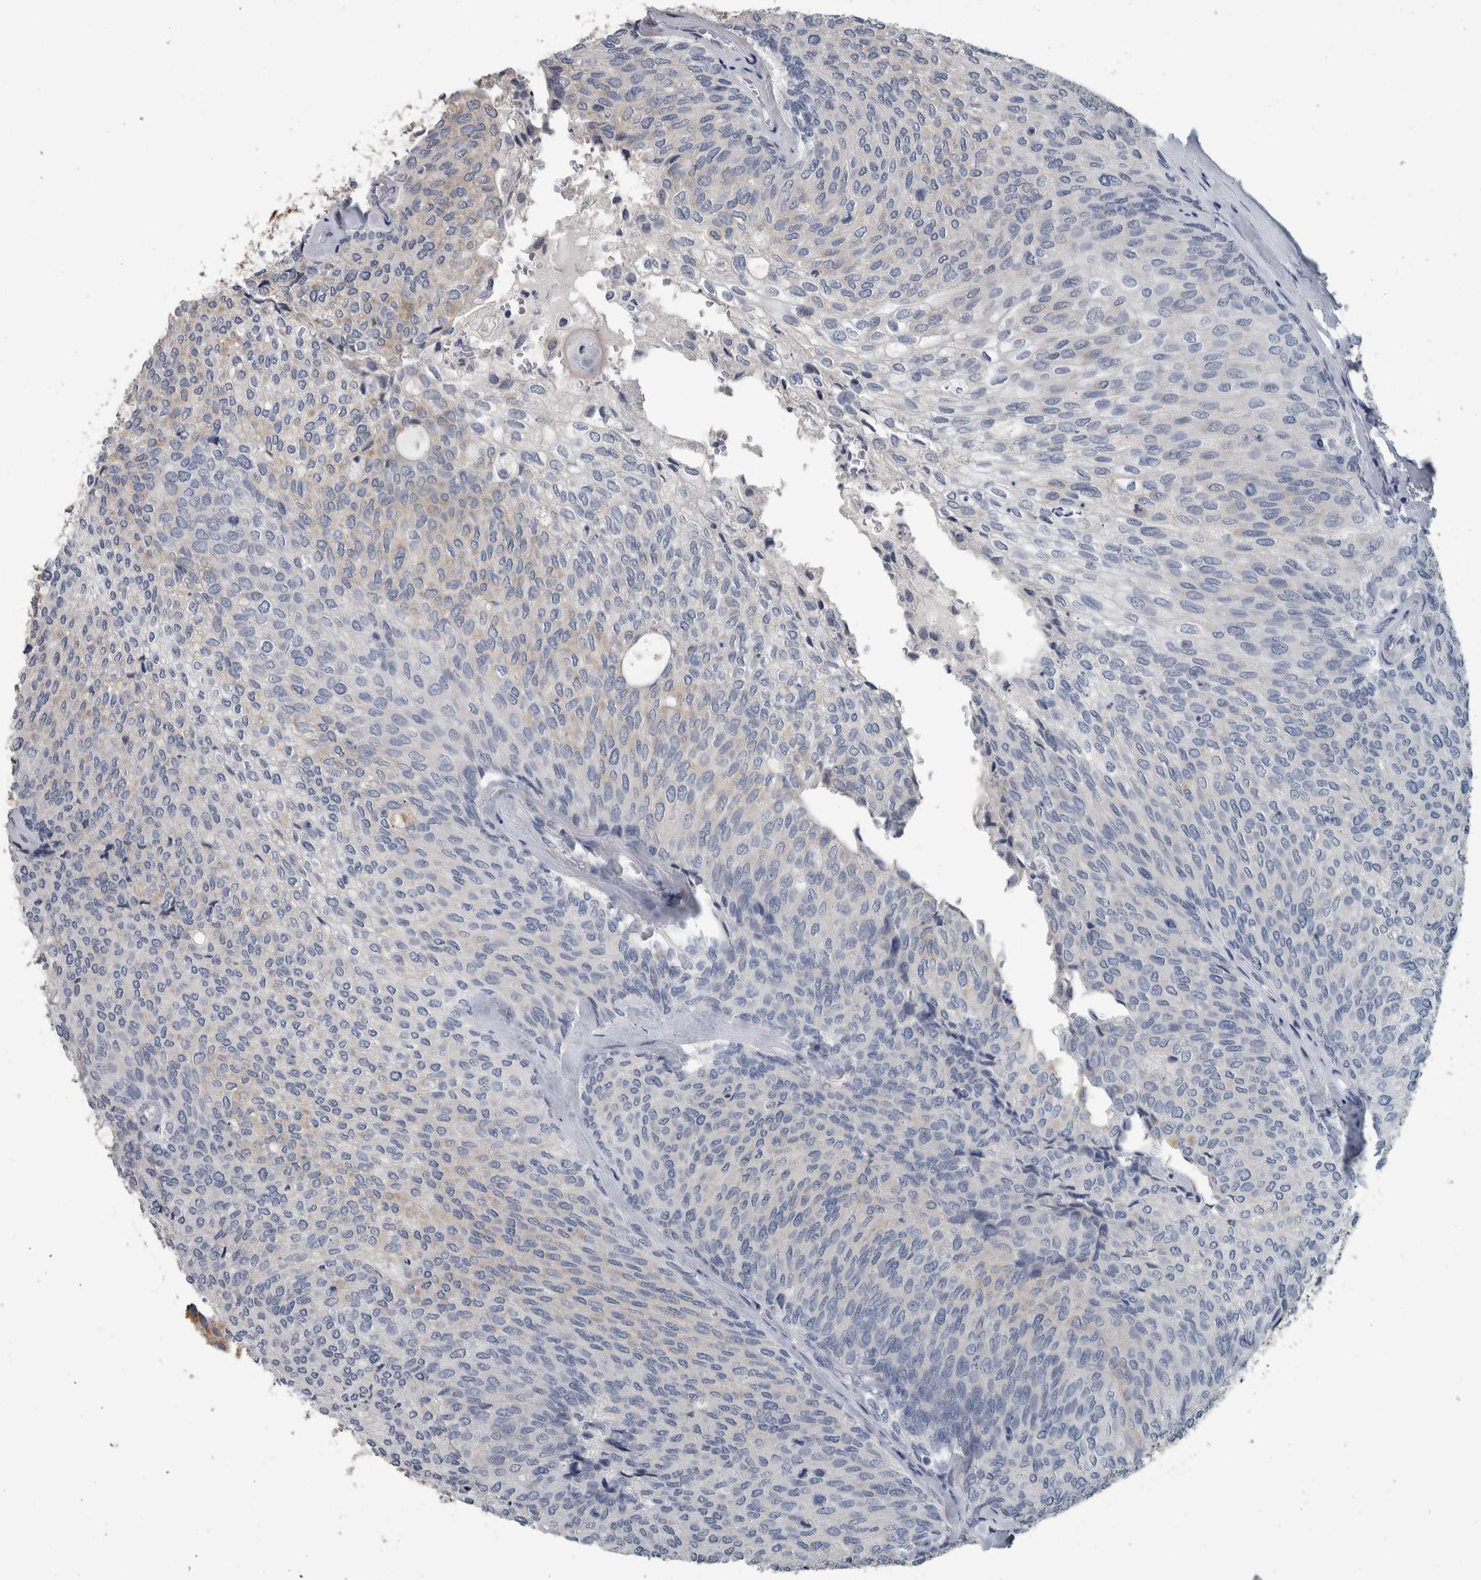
{"staining": {"intensity": "weak", "quantity": "<25%", "location": "cytoplasmic/membranous"}, "tissue": "urothelial cancer", "cell_type": "Tumor cells", "image_type": "cancer", "snomed": [{"axis": "morphology", "description": "Urothelial carcinoma, Low grade"}, {"axis": "topography", "description": "Urinary bladder"}], "caption": "Tumor cells are negative for brown protein staining in urothelial cancer.", "gene": "CAVIN4", "patient": {"sex": "female", "age": 79}}